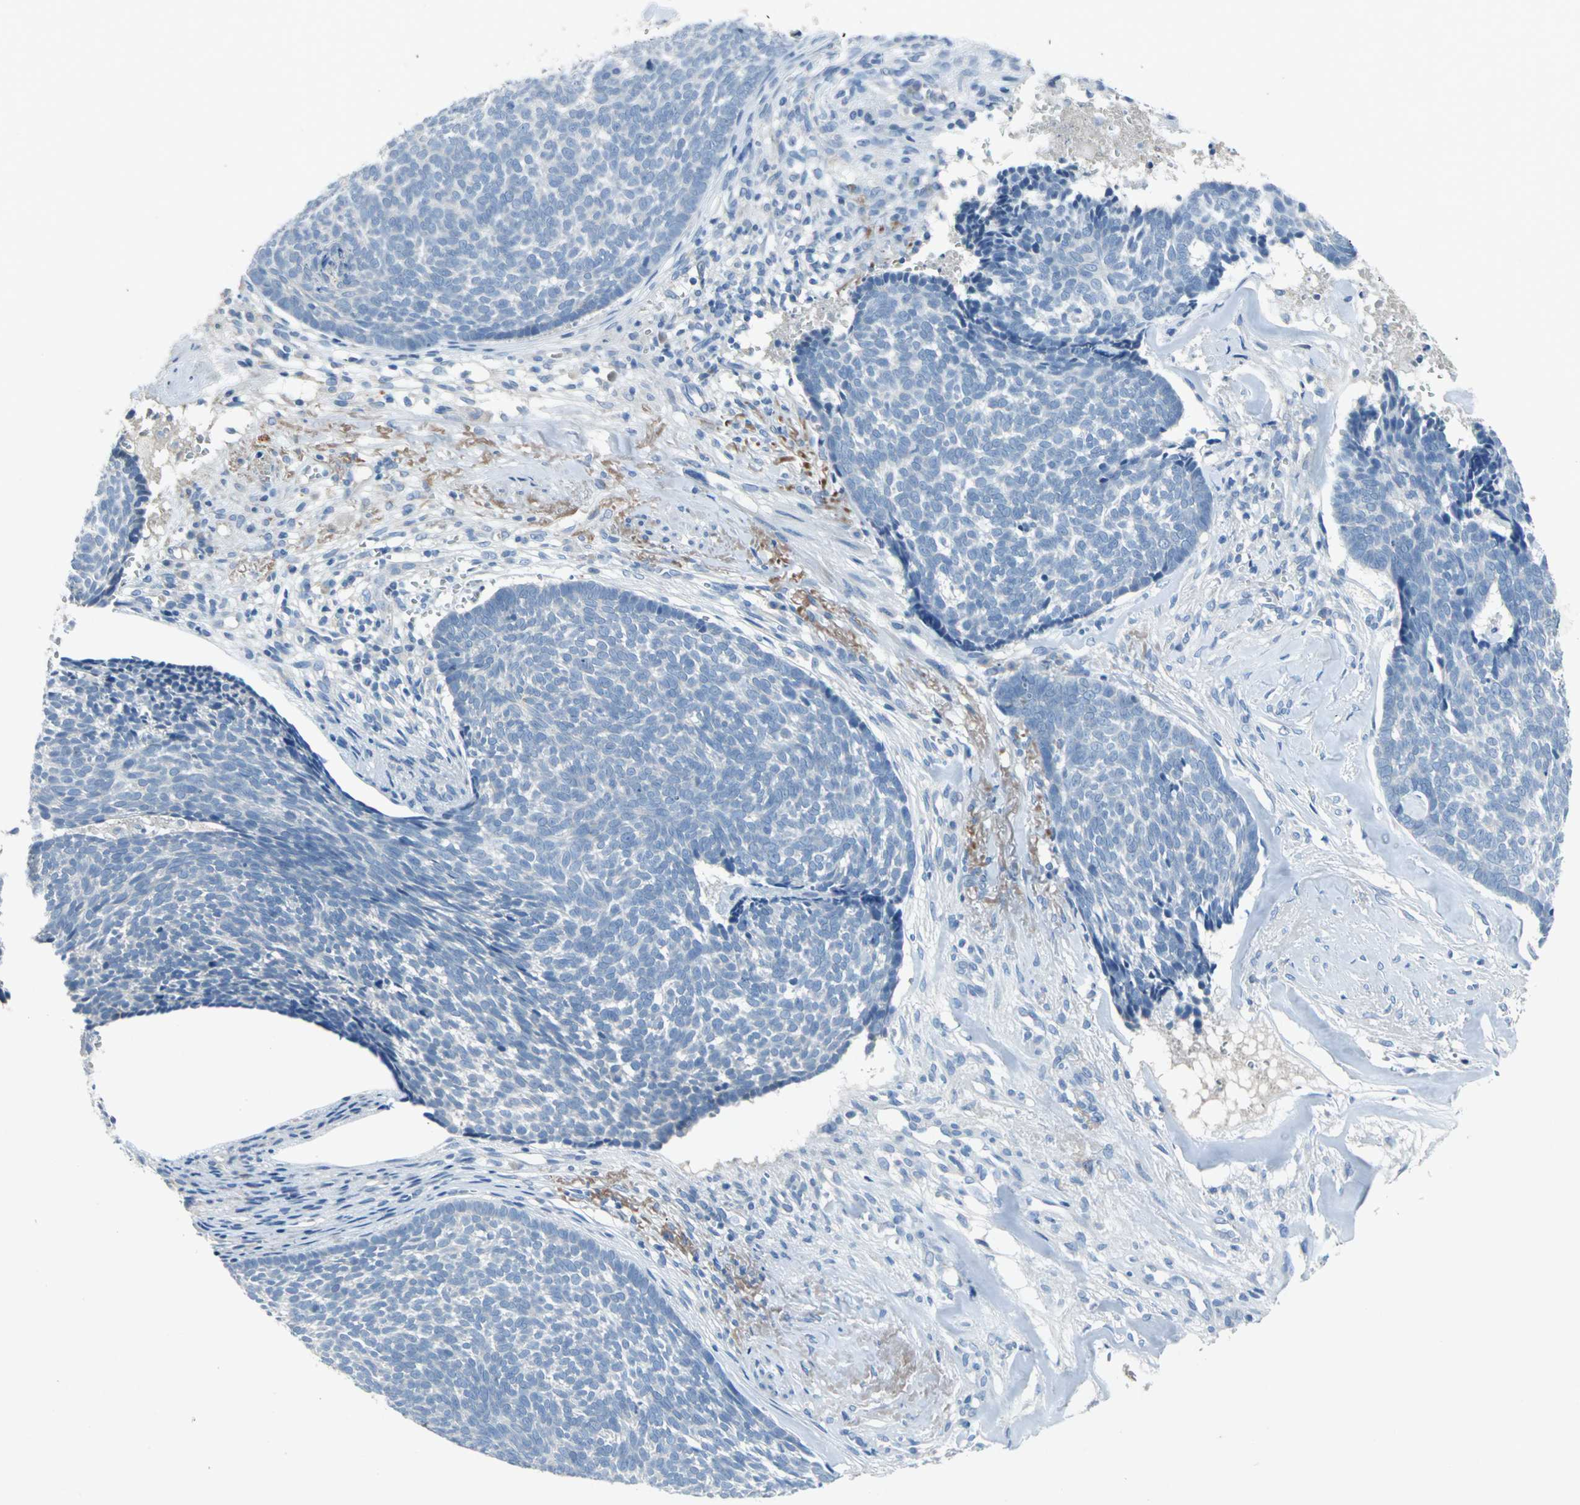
{"staining": {"intensity": "negative", "quantity": "none", "location": "none"}, "tissue": "skin cancer", "cell_type": "Tumor cells", "image_type": "cancer", "snomed": [{"axis": "morphology", "description": "Basal cell carcinoma"}, {"axis": "topography", "description": "Skin"}], "caption": "This is a histopathology image of immunohistochemistry staining of skin cancer (basal cell carcinoma), which shows no expression in tumor cells.", "gene": "PTGDS", "patient": {"sex": "male", "age": 84}}